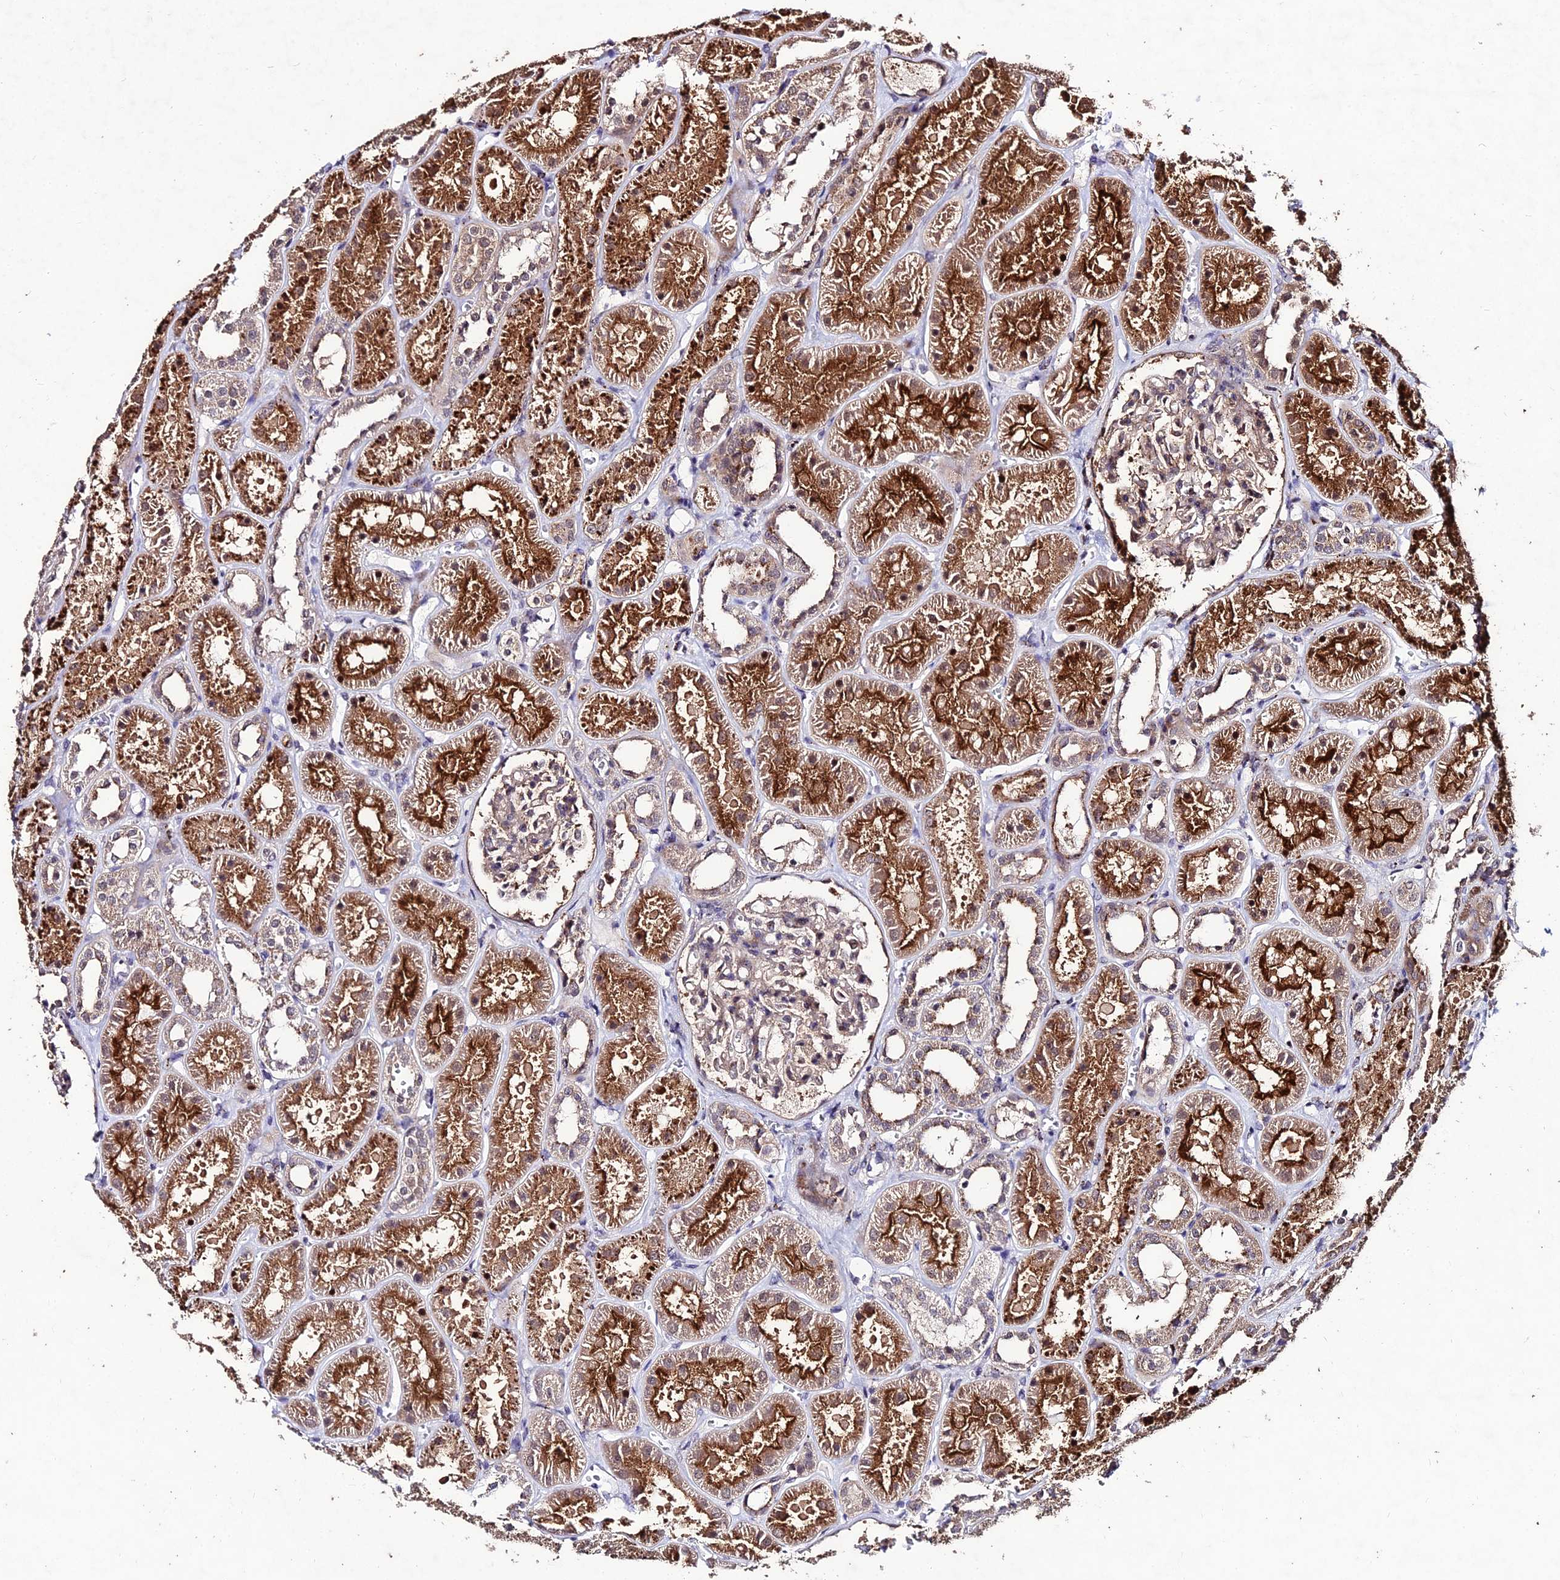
{"staining": {"intensity": "moderate", "quantity": "<25%", "location": "cytoplasmic/membranous"}, "tissue": "kidney", "cell_type": "Cells in glomeruli", "image_type": "normal", "snomed": [{"axis": "morphology", "description": "Normal tissue, NOS"}, {"axis": "topography", "description": "Kidney"}], "caption": "Immunohistochemistry (DAB (3,3'-diaminobenzidine)) staining of benign kidney demonstrates moderate cytoplasmic/membranous protein expression in approximately <25% of cells in glomeruli.", "gene": "ZNF766", "patient": {"sex": "female", "age": 41}}